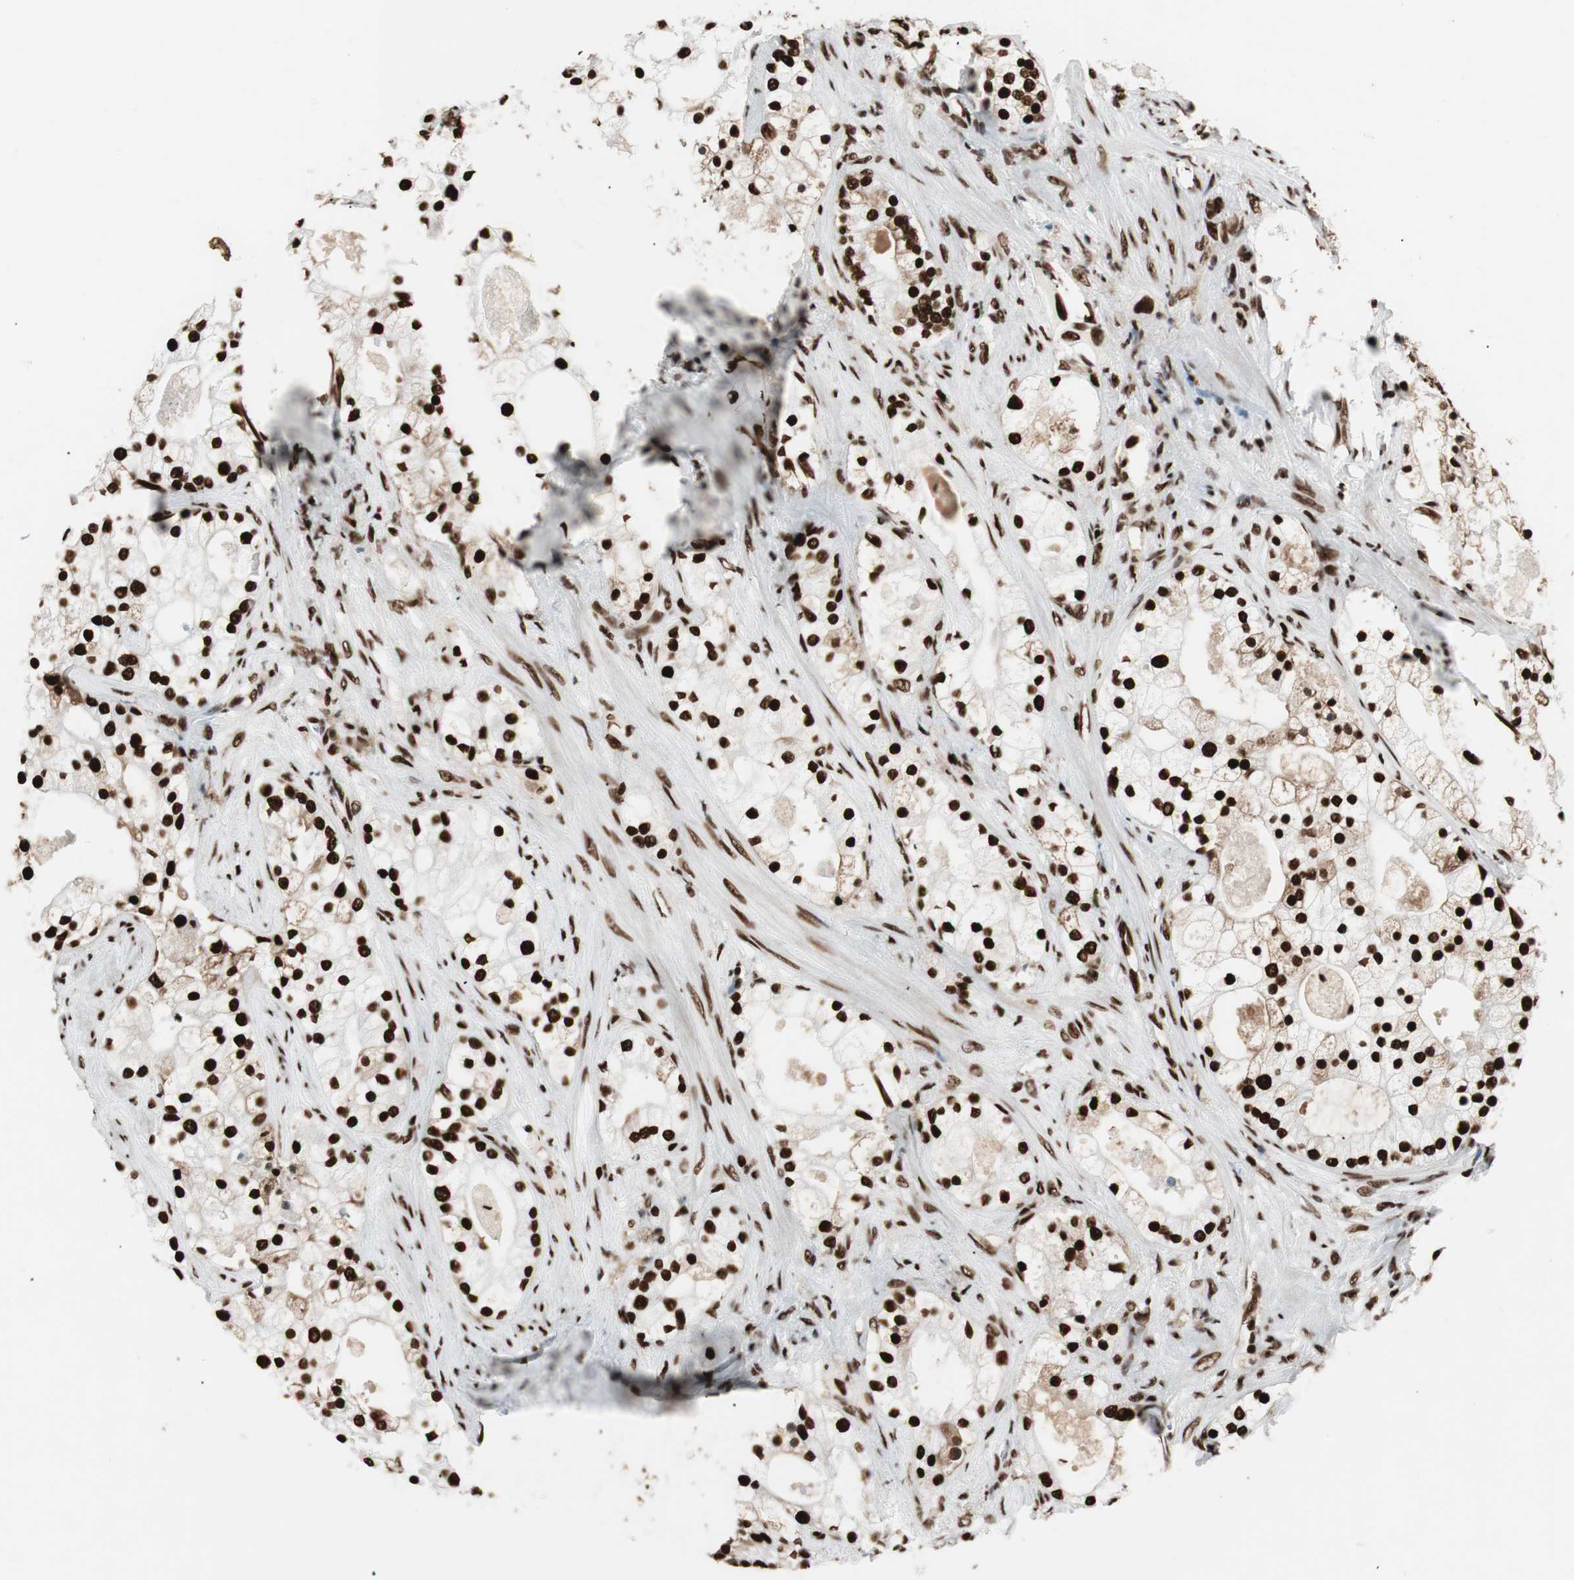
{"staining": {"intensity": "strong", "quantity": ">75%", "location": "nuclear"}, "tissue": "prostate cancer", "cell_type": "Tumor cells", "image_type": "cancer", "snomed": [{"axis": "morphology", "description": "Adenocarcinoma, Low grade"}, {"axis": "topography", "description": "Prostate"}], "caption": "DAB (3,3'-diaminobenzidine) immunohistochemical staining of human low-grade adenocarcinoma (prostate) displays strong nuclear protein staining in approximately >75% of tumor cells.", "gene": "PSME3", "patient": {"sex": "male", "age": 58}}